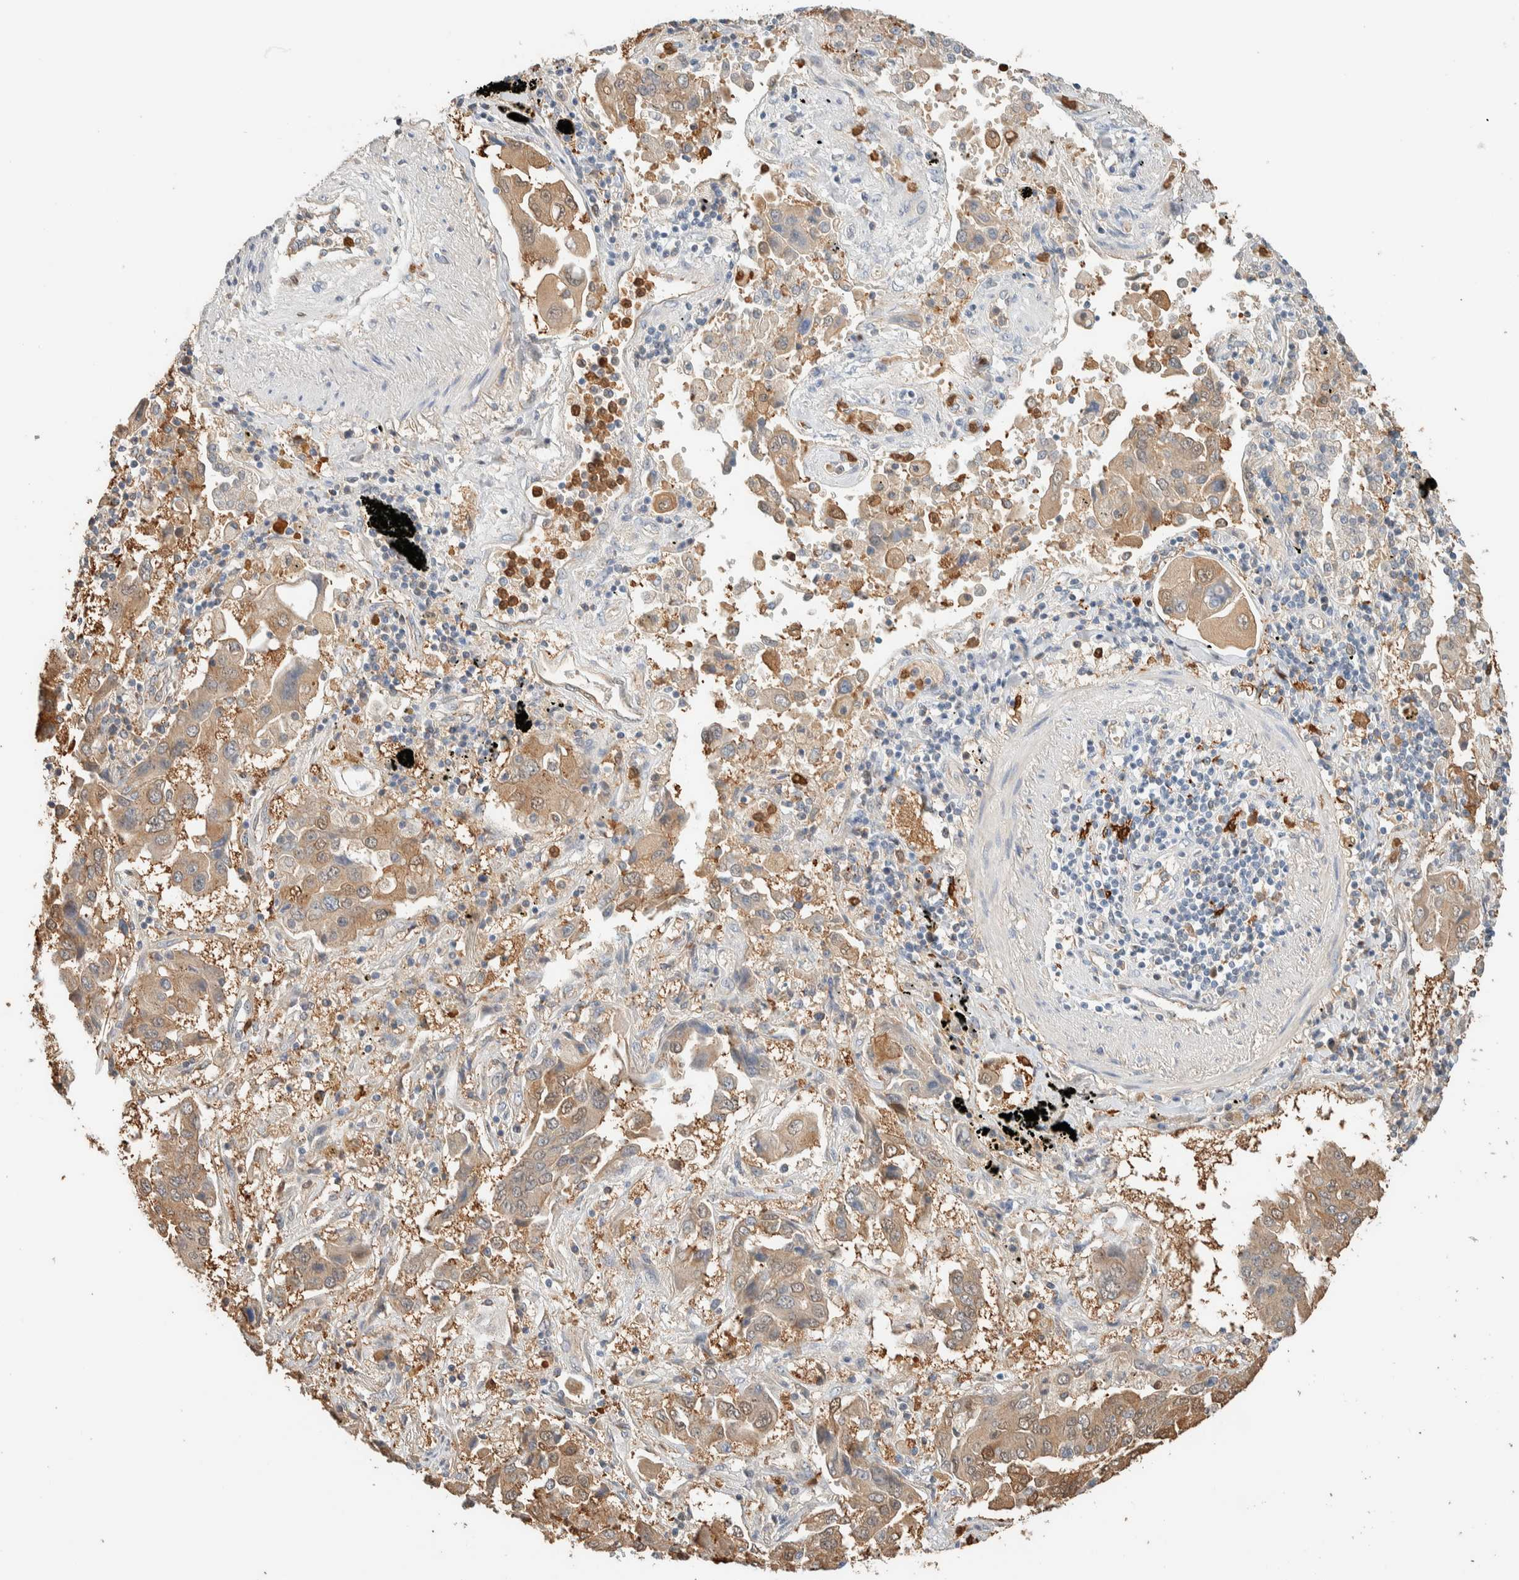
{"staining": {"intensity": "weak", "quantity": "25%-75%", "location": "cytoplasmic/membranous,nuclear"}, "tissue": "lung cancer", "cell_type": "Tumor cells", "image_type": "cancer", "snomed": [{"axis": "morphology", "description": "Adenocarcinoma, NOS"}, {"axis": "topography", "description": "Lung"}], "caption": "DAB (3,3'-diaminobenzidine) immunohistochemical staining of human lung cancer displays weak cytoplasmic/membranous and nuclear protein positivity in about 25%-75% of tumor cells.", "gene": "SETD4", "patient": {"sex": "female", "age": 65}}